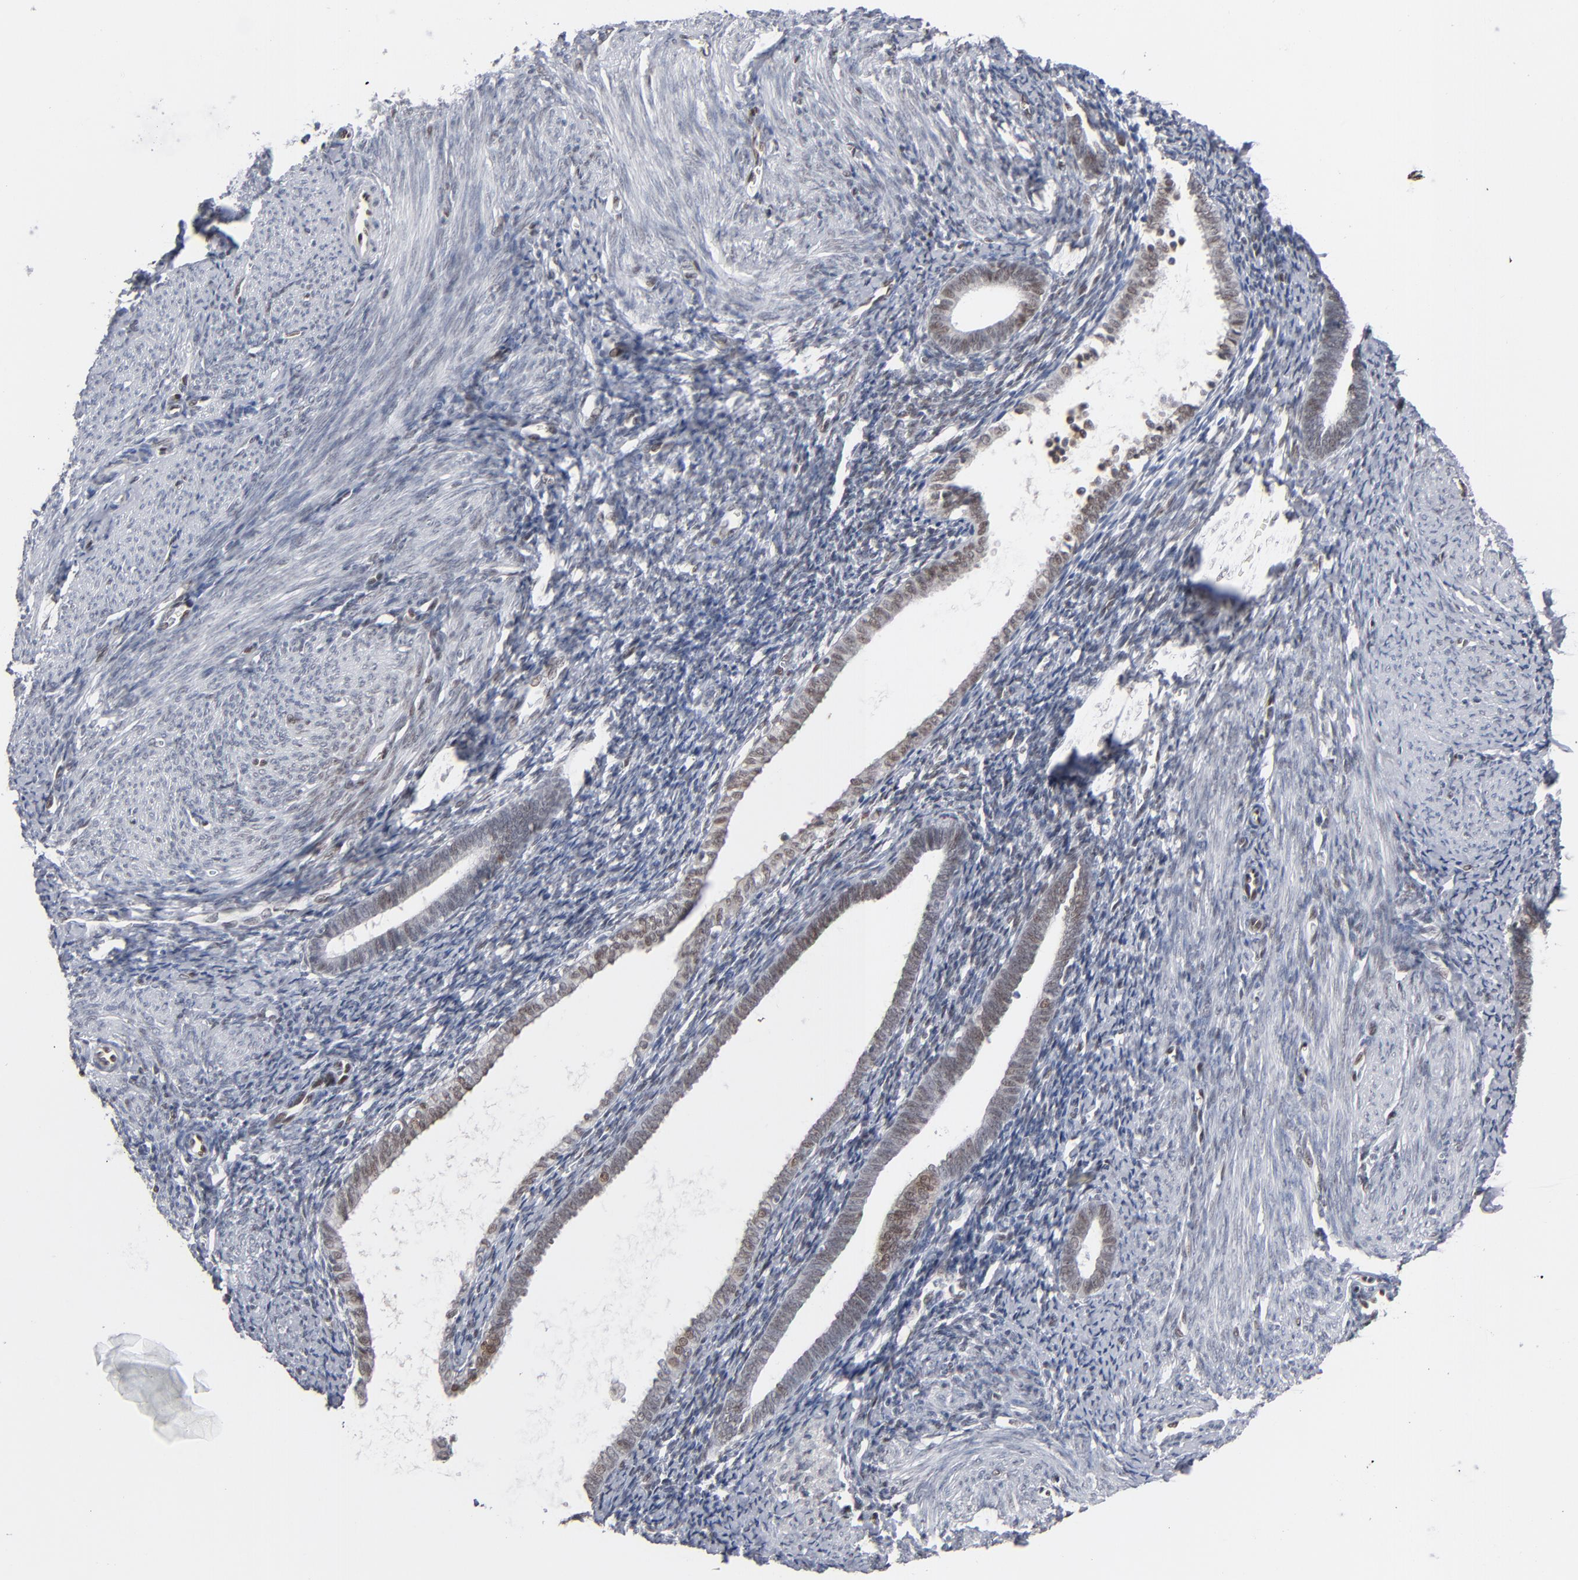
{"staining": {"intensity": "moderate", "quantity": "25%-75%", "location": "nuclear"}, "tissue": "endometrium", "cell_type": "Cells in endometrial stroma", "image_type": "normal", "snomed": [{"axis": "morphology", "description": "Normal tissue, NOS"}, {"axis": "topography", "description": "Smooth muscle"}, {"axis": "topography", "description": "Endometrium"}], "caption": "Immunohistochemical staining of benign human endometrium shows 25%-75% levels of moderate nuclear protein positivity in about 25%-75% of cells in endometrial stroma. (Stains: DAB in brown, nuclei in blue, Microscopy: brightfield microscopy at high magnification).", "gene": "IRF9", "patient": {"sex": "female", "age": 57}}